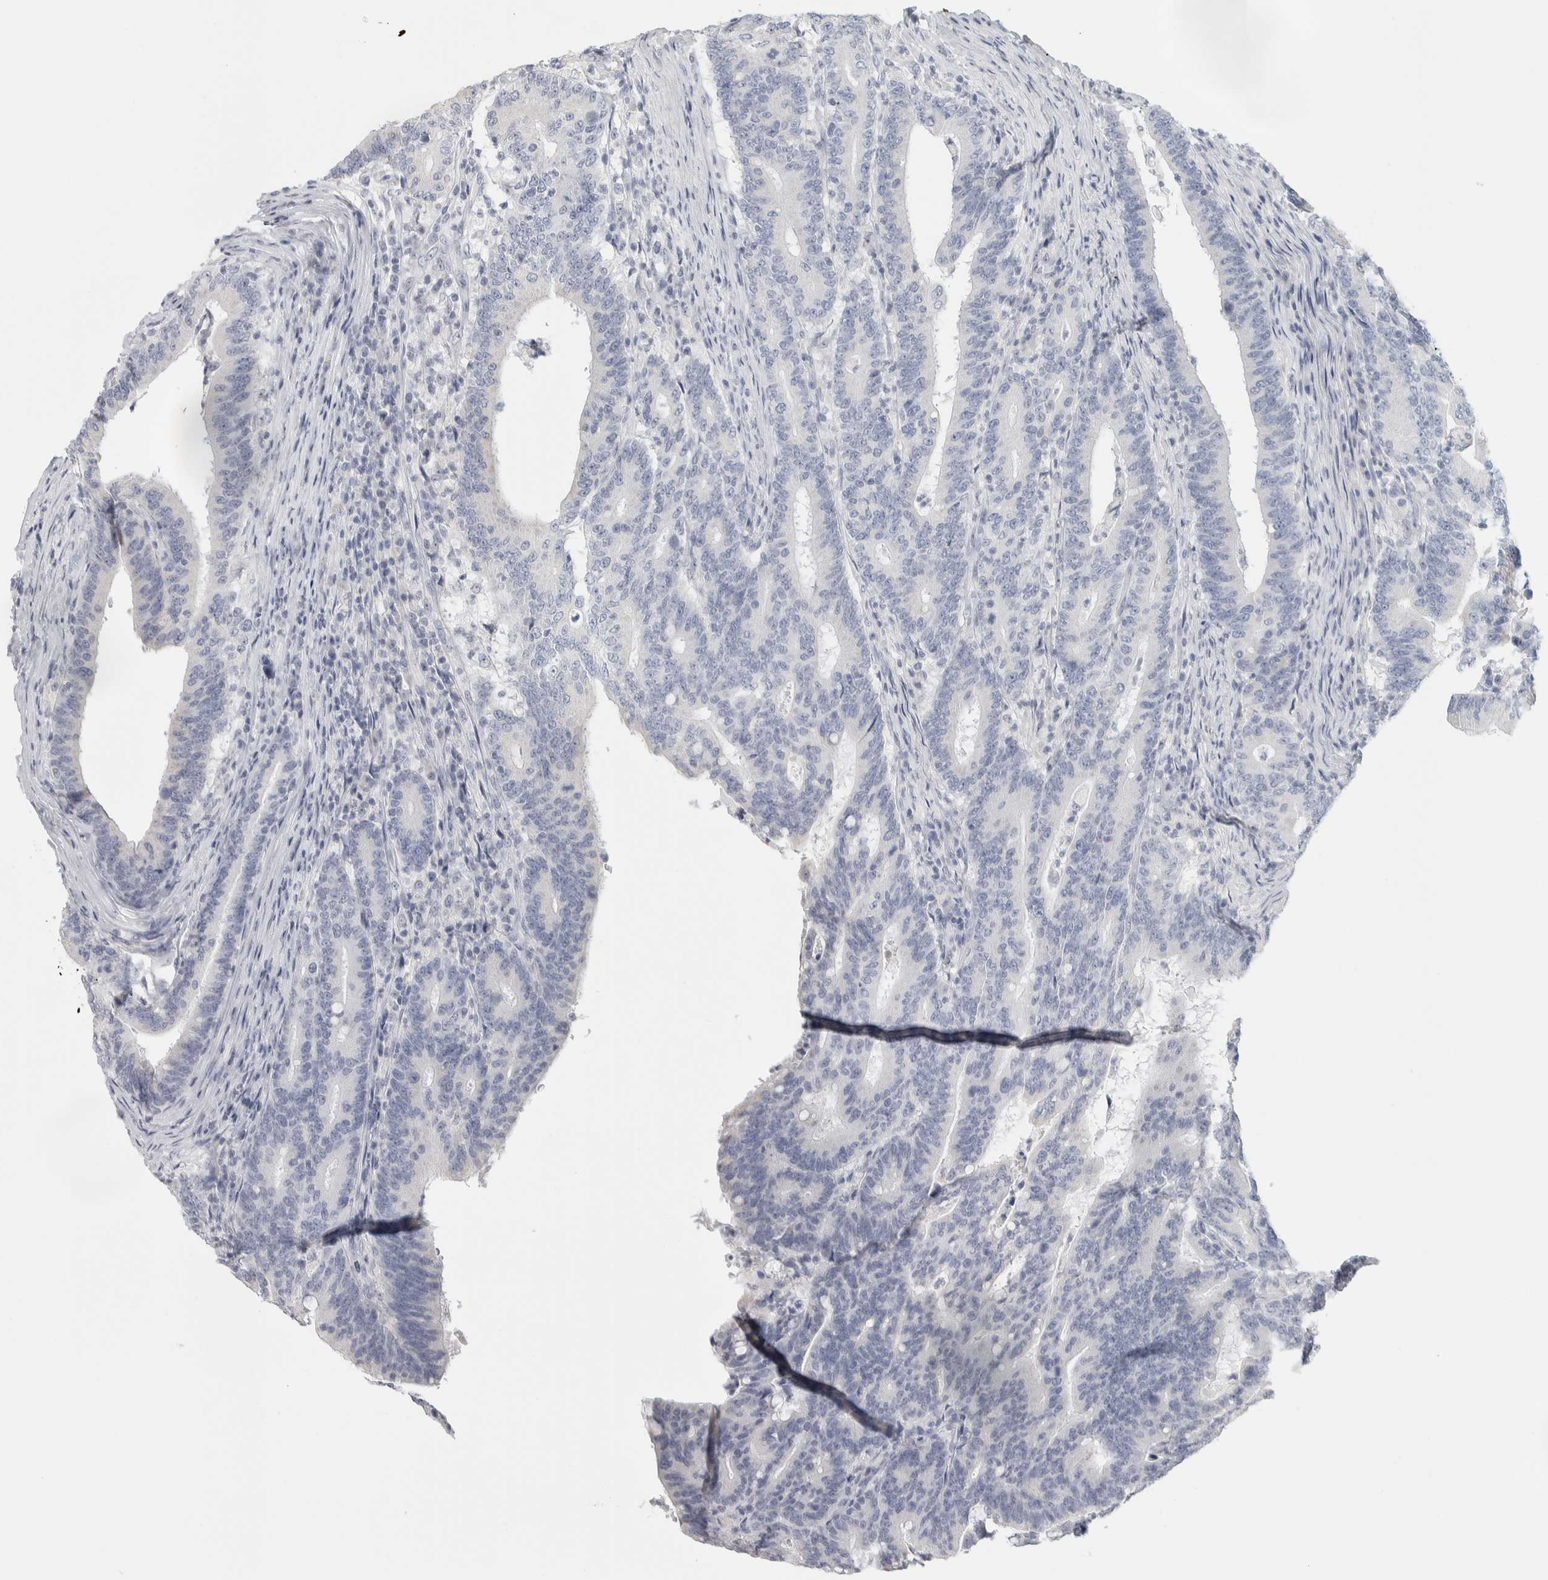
{"staining": {"intensity": "negative", "quantity": "none", "location": "none"}, "tissue": "colorectal cancer", "cell_type": "Tumor cells", "image_type": "cancer", "snomed": [{"axis": "morphology", "description": "Adenocarcinoma, NOS"}, {"axis": "topography", "description": "Colon"}], "caption": "Histopathology image shows no protein staining in tumor cells of colorectal cancer tissue. (DAB IHC, high magnification).", "gene": "DCXR", "patient": {"sex": "female", "age": 66}}